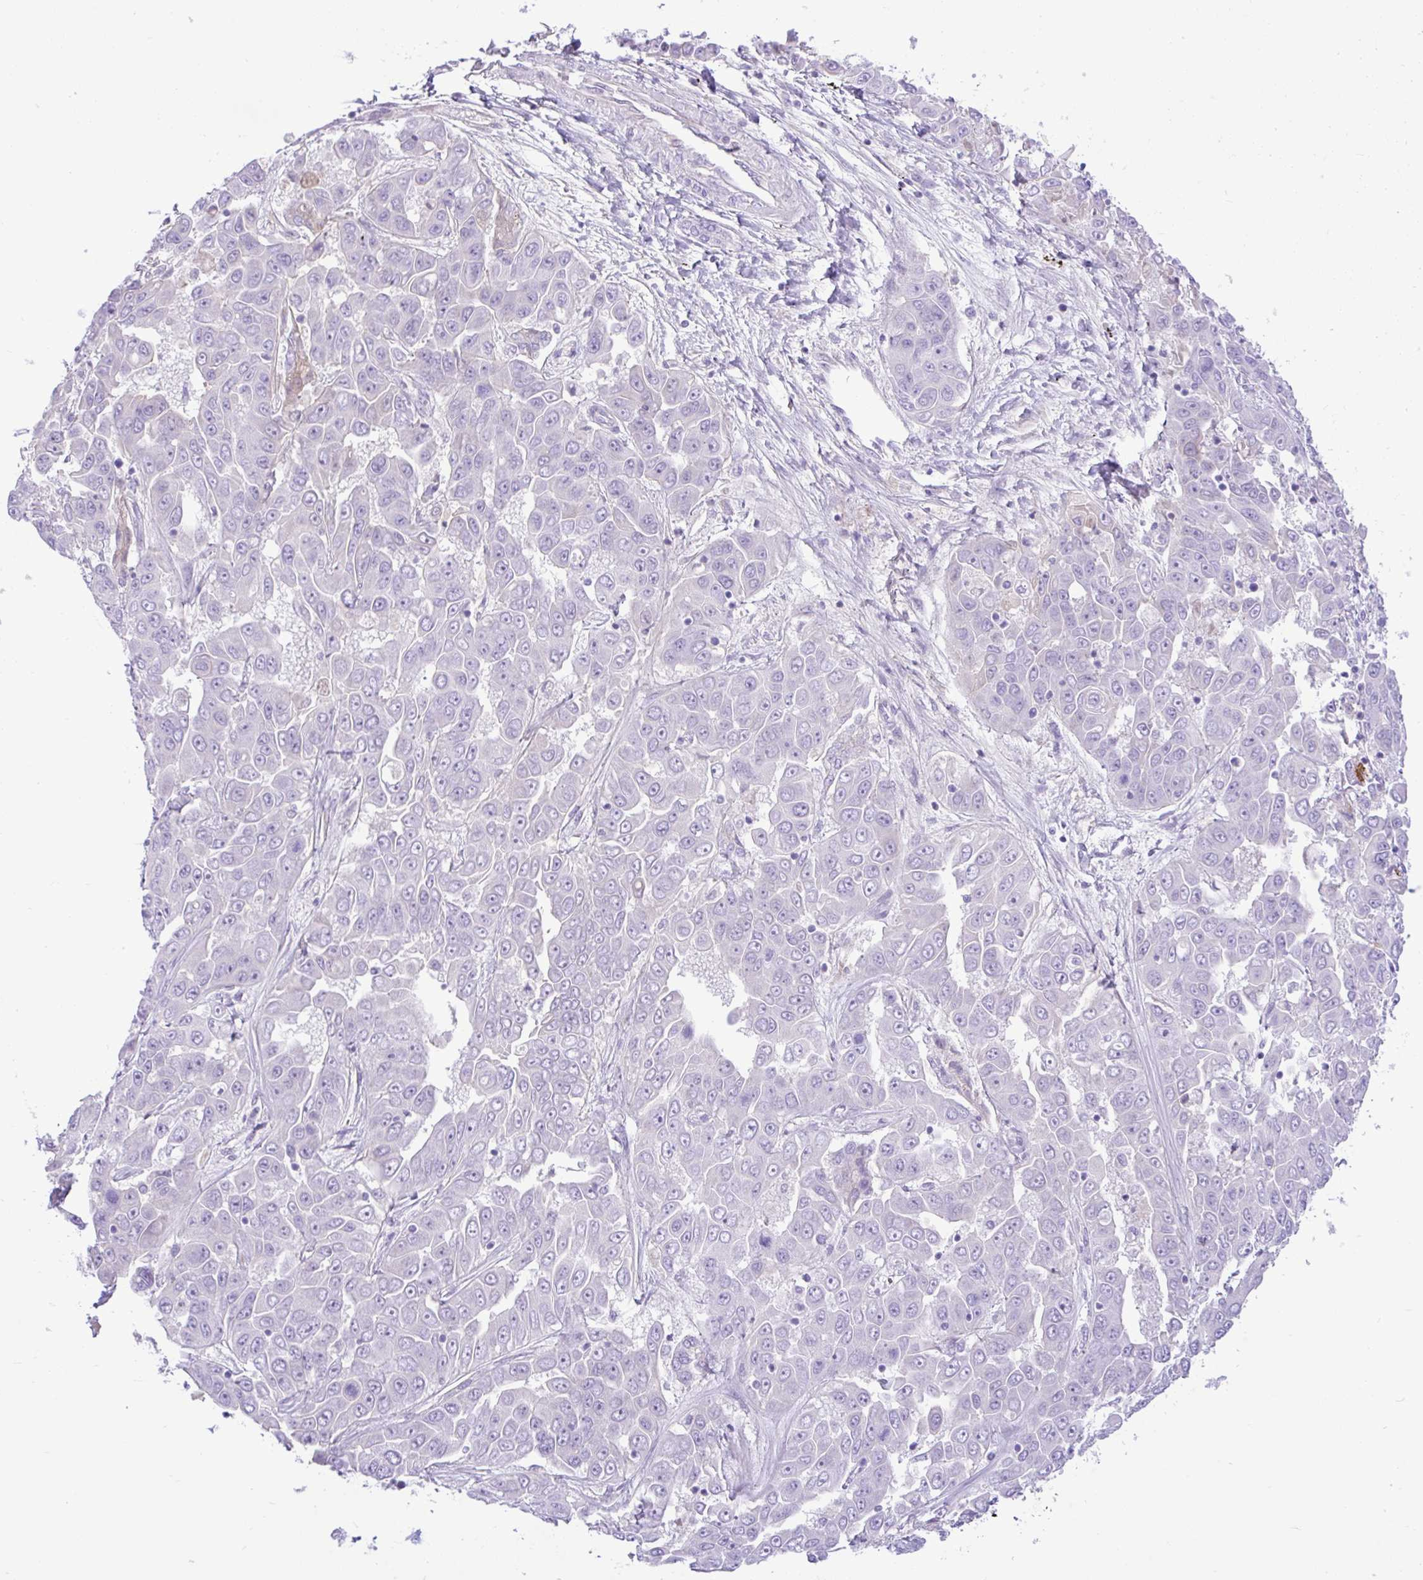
{"staining": {"intensity": "negative", "quantity": "none", "location": "none"}, "tissue": "liver cancer", "cell_type": "Tumor cells", "image_type": "cancer", "snomed": [{"axis": "morphology", "description": "Cholangiocarcinoma"}, {"axis": "topography", "description": "Liver"}], "caption": "High power microscopy histopathology image of an immunohistochemistry histopathology image of liver cholangiocarcinoma, revealing no significant expression in tumor cells.", "gene": "ZNF101", "patient": {"sex": "female", "age": 52}}